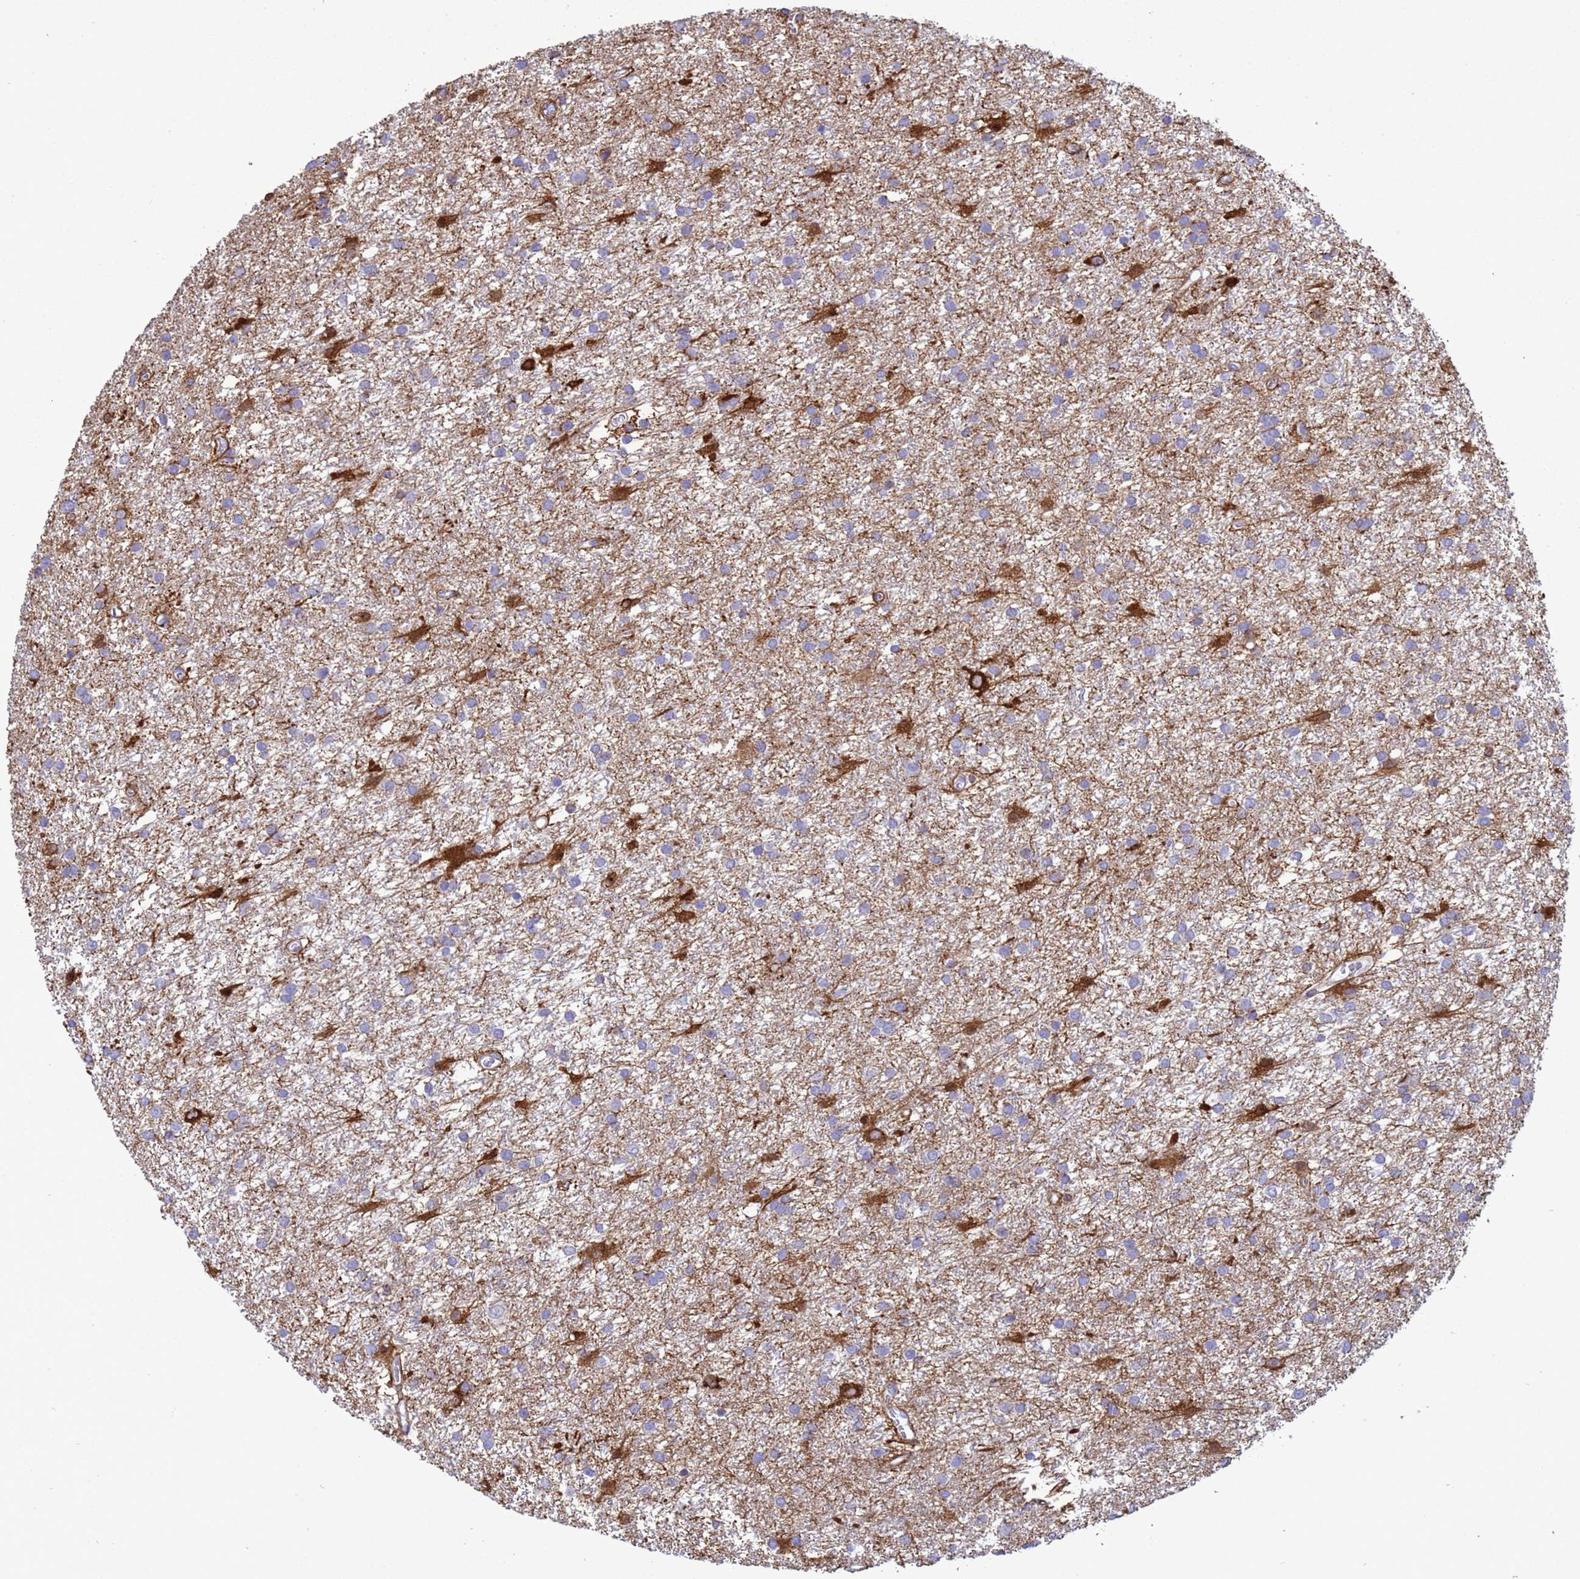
{"staining": {"intensity": "negative", "quantity": "none", "location": "none"}, "tissue": "glioma", "cell_type": "Tumor cells", "image_type": "cancer", "snomed": [{"axis": "morphology", "description": "Glioma, malignant, High grade"}, {"axis": "topography", "description": "Brain"}], "caption": "Immunohistochemical staining of human glioma demonstrates no significant staining in tumor cells. Nuclei are stained in blue.", "gene": "EZR", "patient": {"sex": "female", "age": 50}}